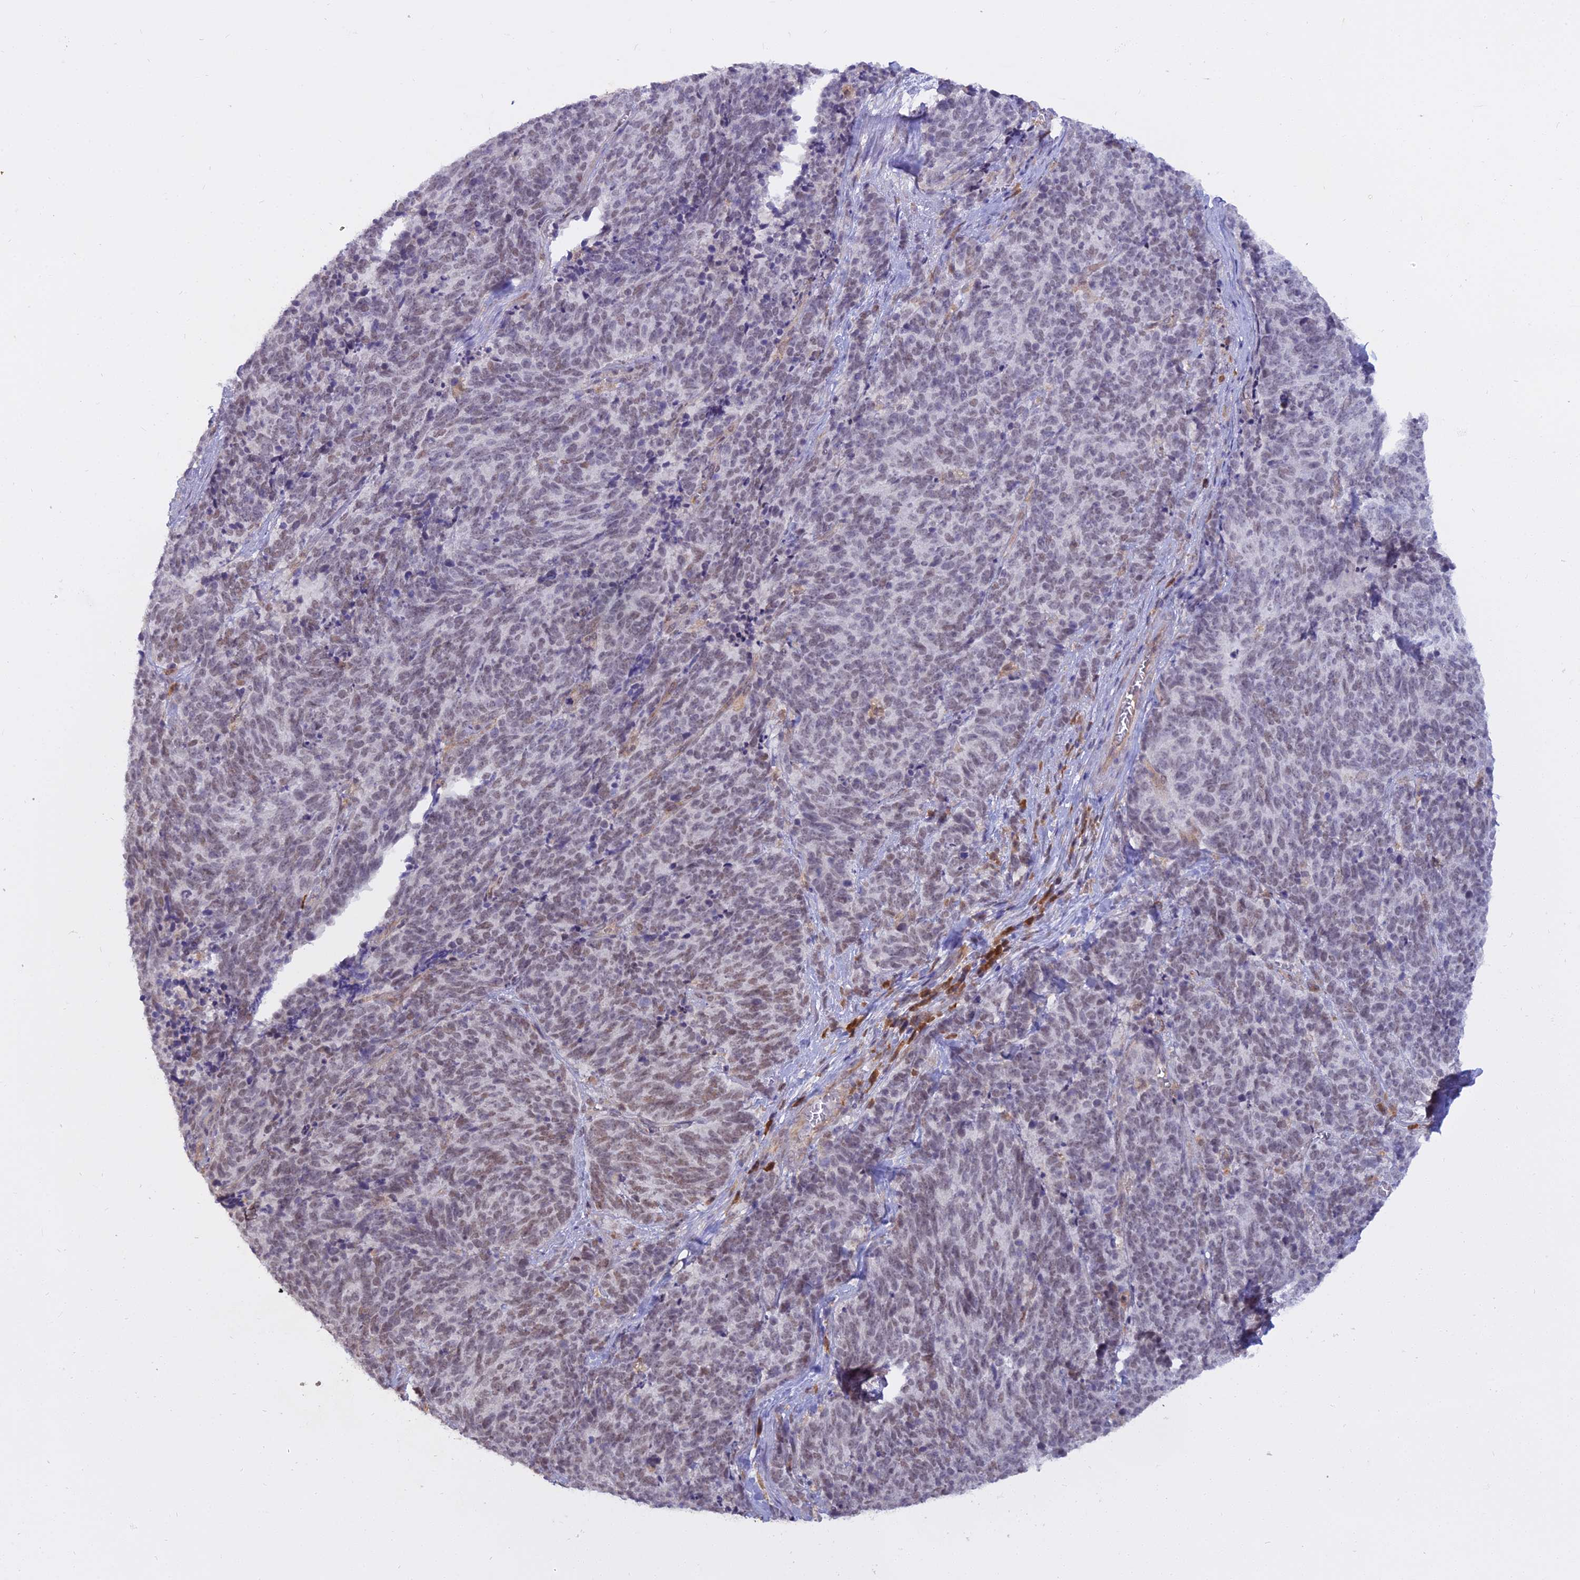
{"staining": {"intensity": "weak", "quantity": "25%-75%", "location": "nuclear"}, "tissue": "cervical cancer", "cell_type": "Tumor cells", "image_type": "cancer", "snomed": [{"axis": "morphology", "description": "Squamous cell carcinoma, NOS"}, {"axis": "topography", "description": "Cervix"}], "caption": "The photomicrograph displays staining of cervical cancer (squamous cell carcinoma), revealing weak nuclear protein expression (brown color) within tumor cells. (brown staining indicates protein expression, while blue staining denotes nuclei).", "gene": "BLNK", "patient": {"sex": "female", "age": 29}}